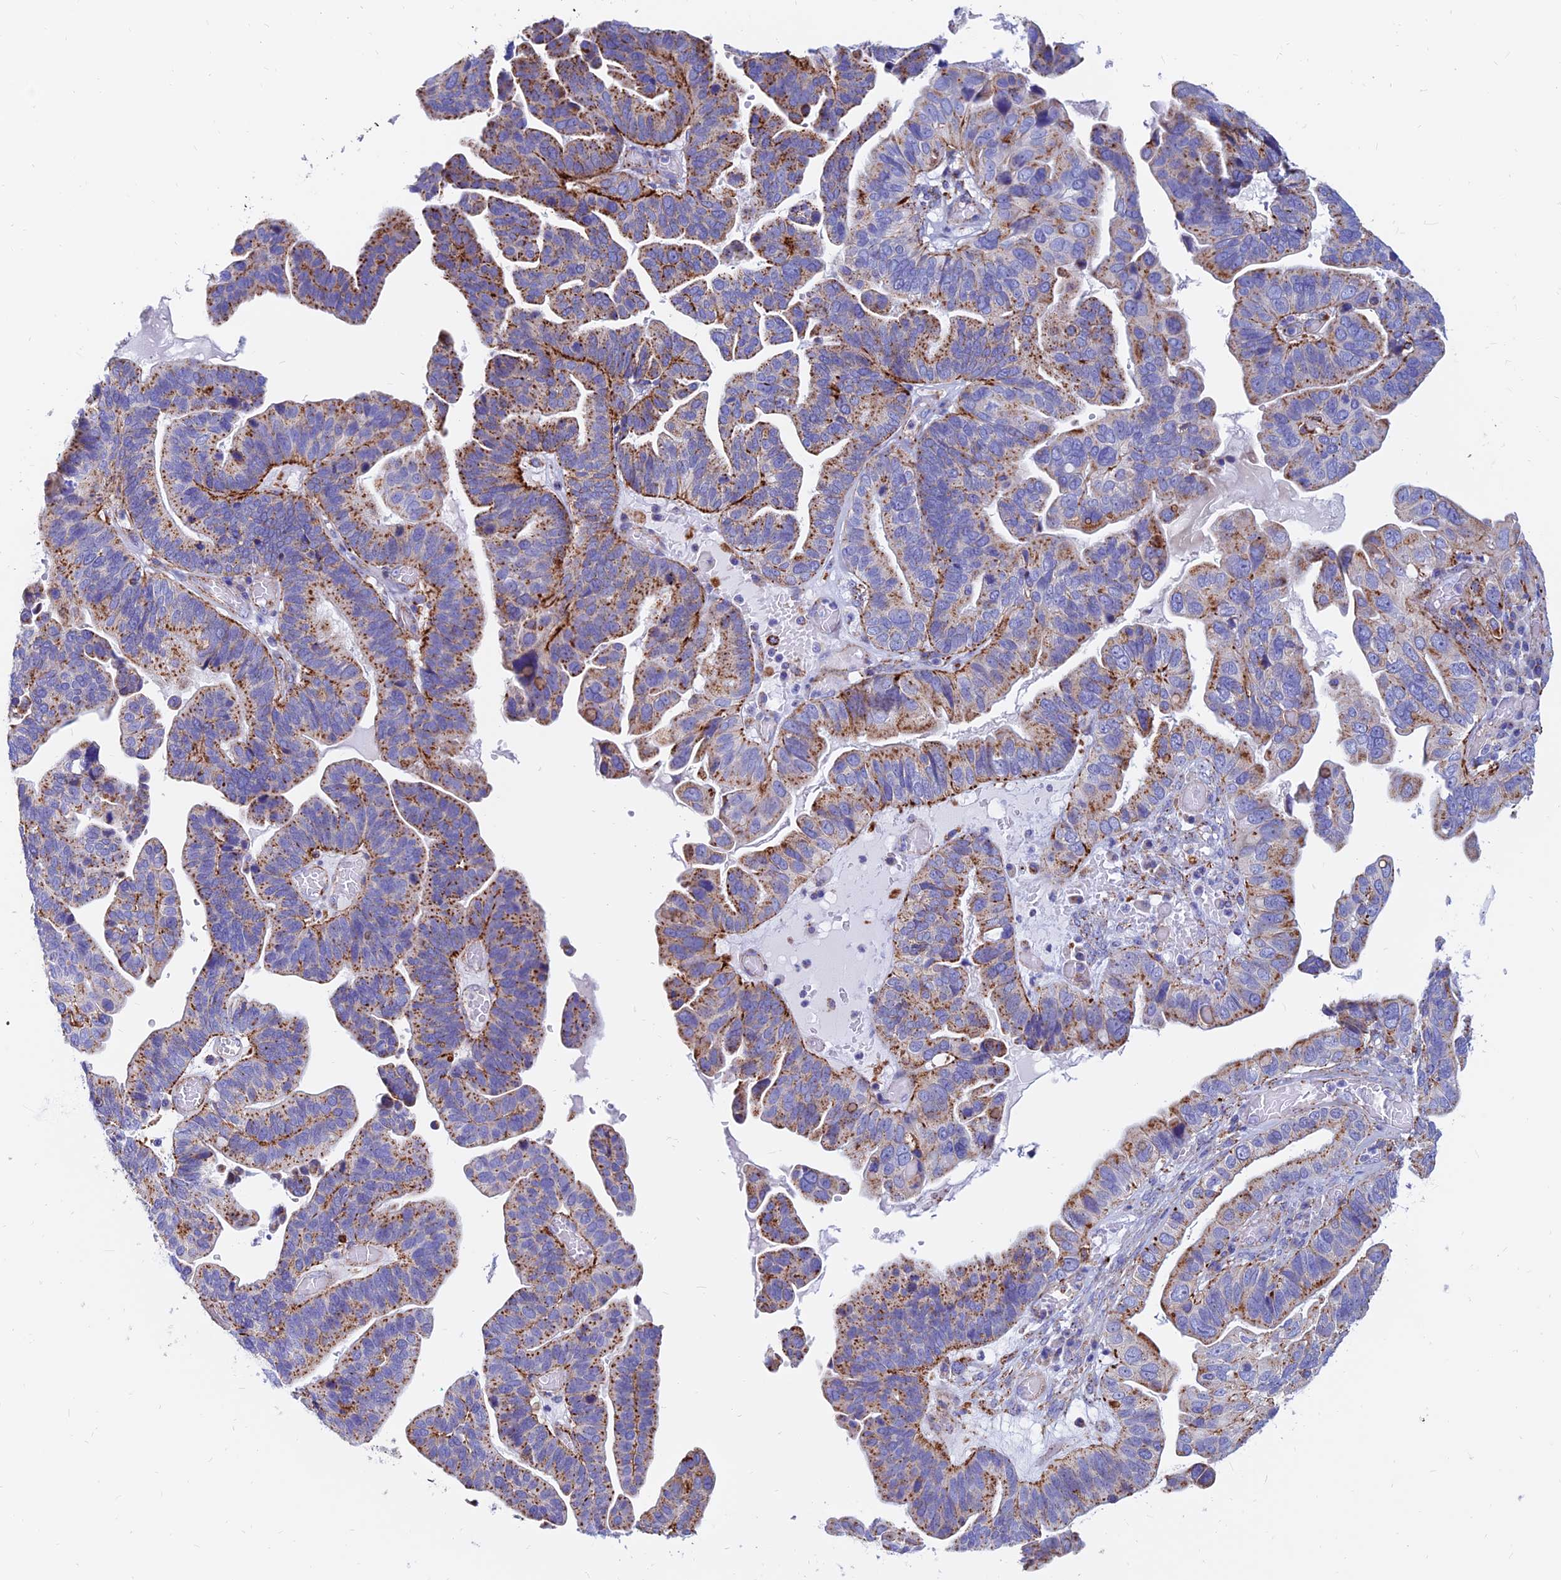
{"staining": {"intensity": "moderate", "quantity": "25%-75%", "location": "cytoplasmic/membranous"}, "tissue": "ovarian cancer", "cell_type": "Tumor cells", "image_type": "cancer", "snomed": [{"axis": "morphology", "description": "Cystadenocarcinoma, serous, NOS"}, {"axis": "topography", "description": "Ovary"}], "caption": "There is medium levels of moderate cytoplasmic/membranous positivity in tumor cells of ovarian cancer (serous cystadenocarcinoma), as demonstrated by immunohistochemical staining (brown color).", "gene": "SPNS1", "patient": {"sex": "female", "age": 56}}